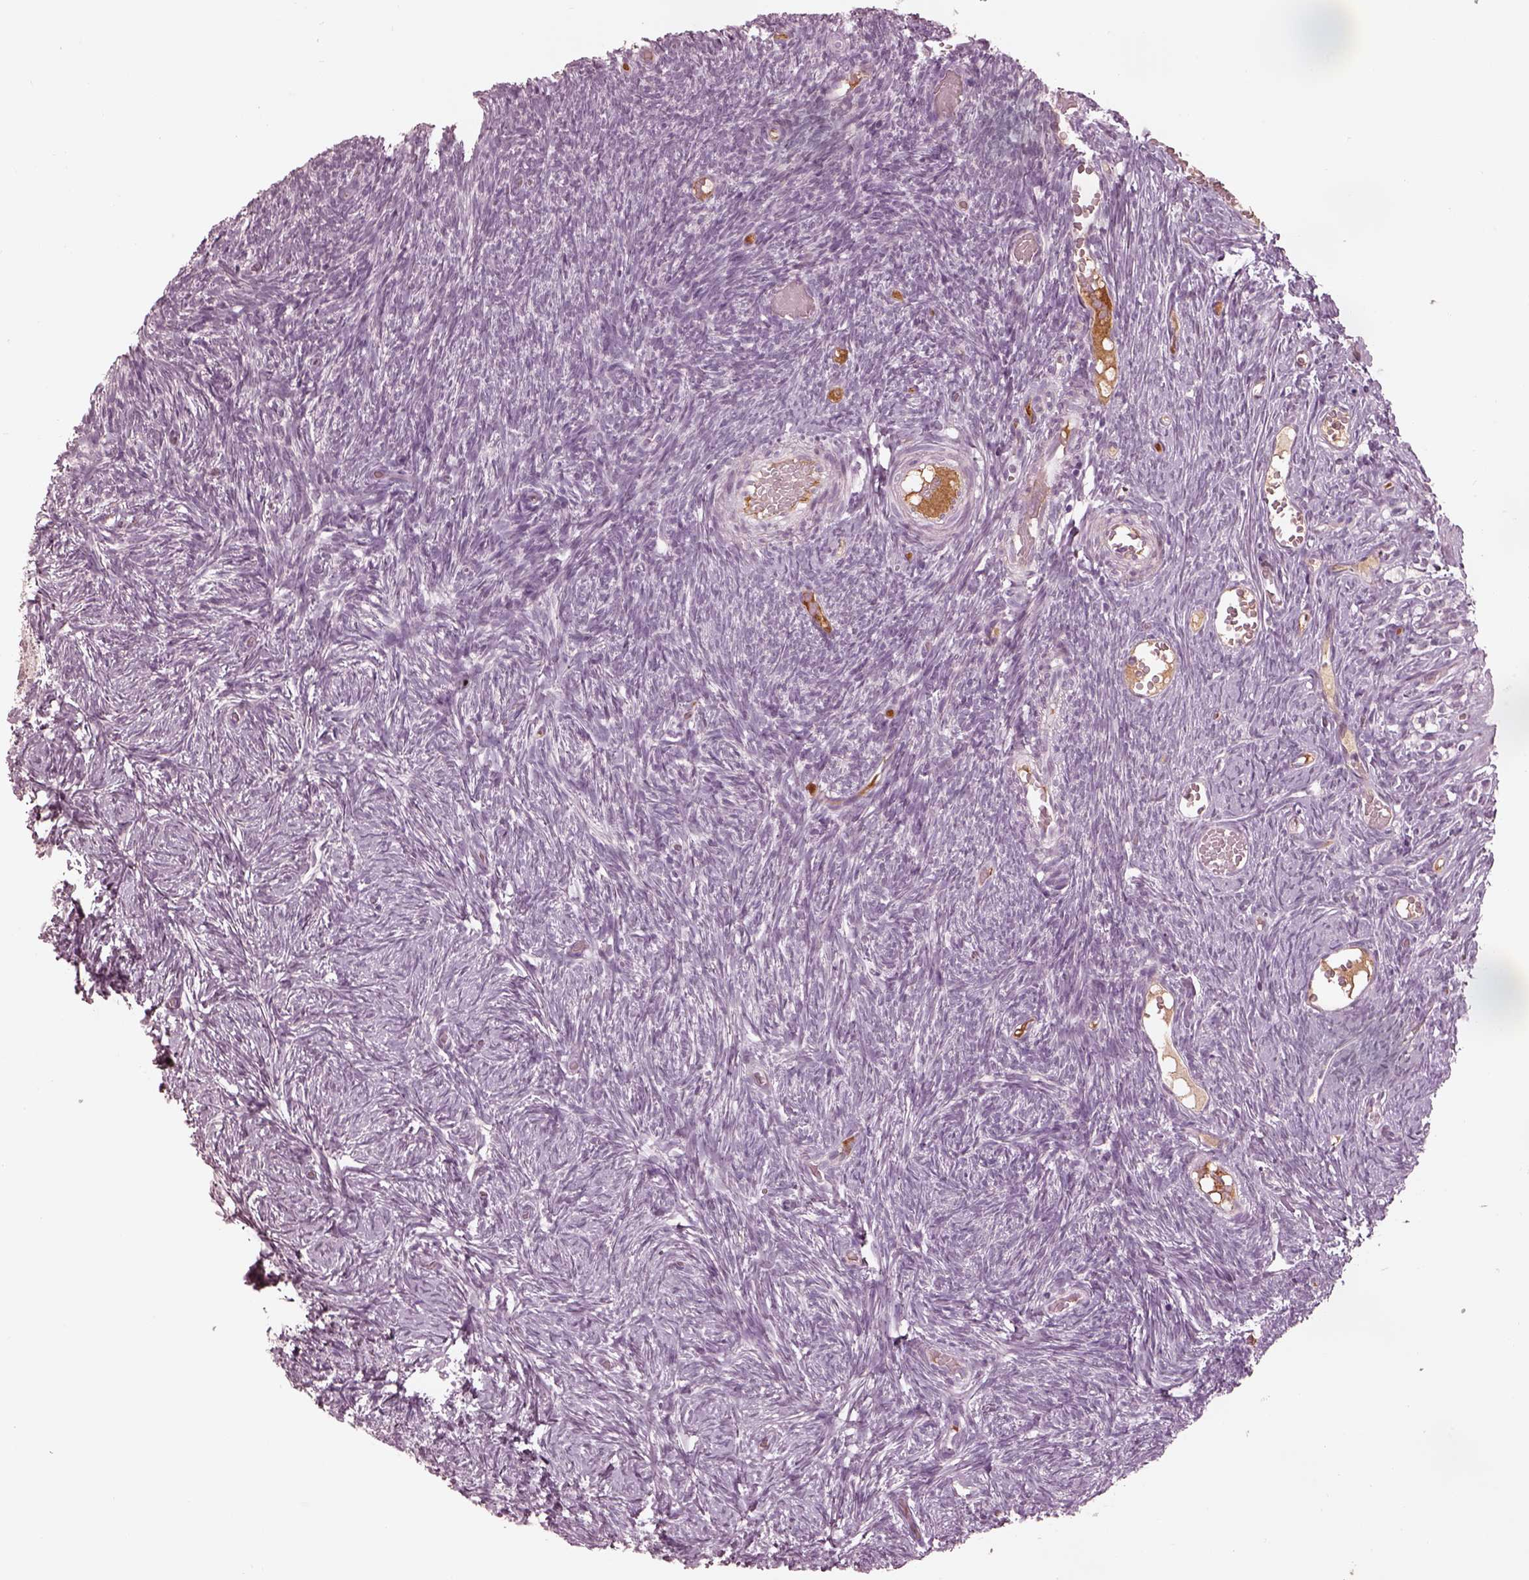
{"staining": {"intensity": "negative", "quantity": "none", "location": "none"}, "tissue": "ovary", "cell_type": "Ovarian stroma cells", "image_type": "normal", "snomed": [{"axis": "morphology", "description": "Normal tissue, NOS"}, {"axis": "topography", "description": "Ovary"}], "caption": "Photomicrograph shows no significant protein expression in ovarian stroma cells of normal ovary. The staining is performed using DAB brown chromogen with nuclei counter-stained in using hematoxylin.", "gene": "KCNA2", "patient": {"sex": "female", "age": 39}}